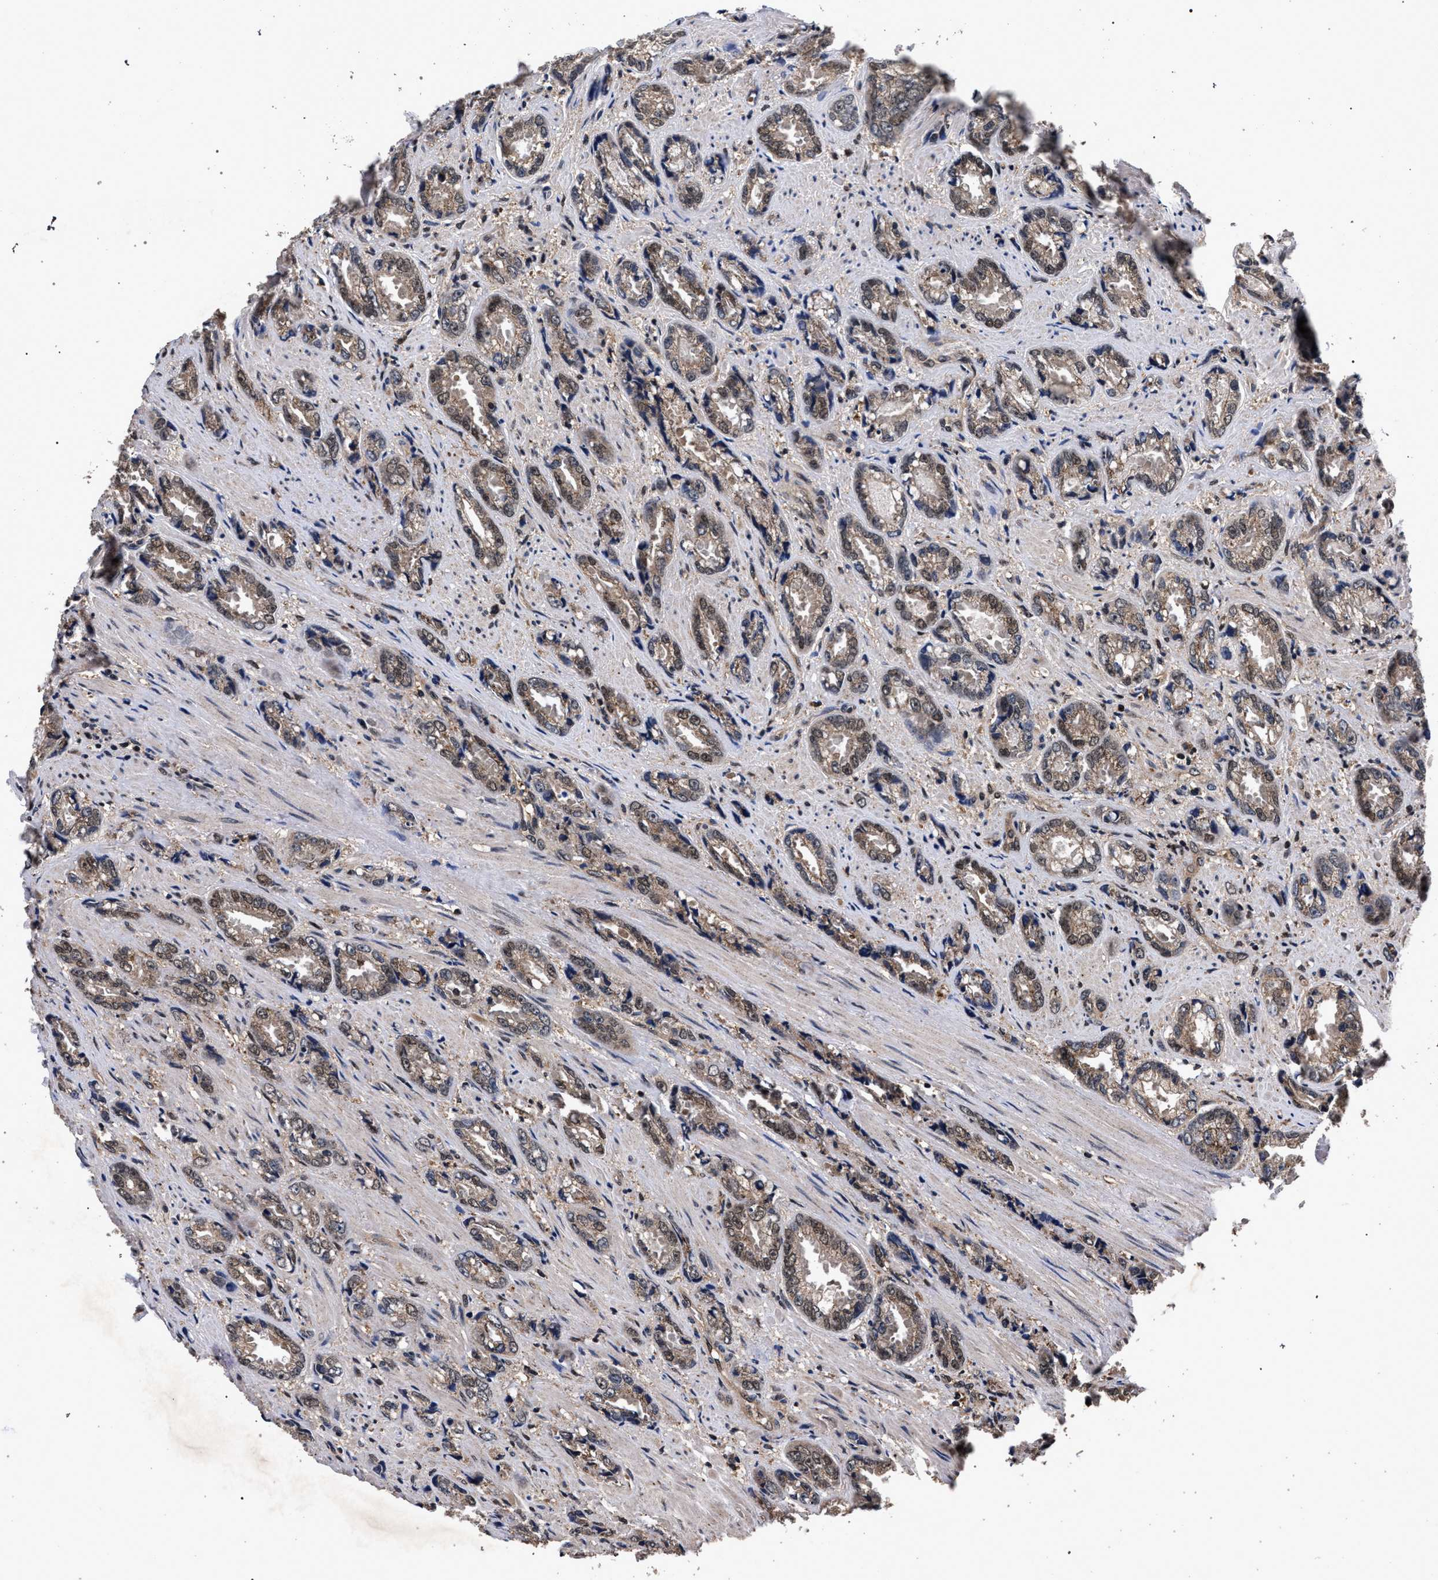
{"staining": {"intensity": "weak", "quantity": ">75%", "location": "cytoplasmic/membranous"}, "tissue": "prostate cancer", "cell_type": "Tumor cells", "image_type": "cancer", "snomed": [{"axis": "morphology", "description": "Adenocarcinoma, High grade"}, {"axis": "topography", "description": "Prostate"}], "caption": "Human prostate cancer (high-grade adenocarcinoma) stained for a protein (brown) demonstrates weak cytoplasmic/membranous positive positivity in about >75% of tumor cells.", "gene": "ACOX1", "patient": {"sex": "male", "age": 61}}